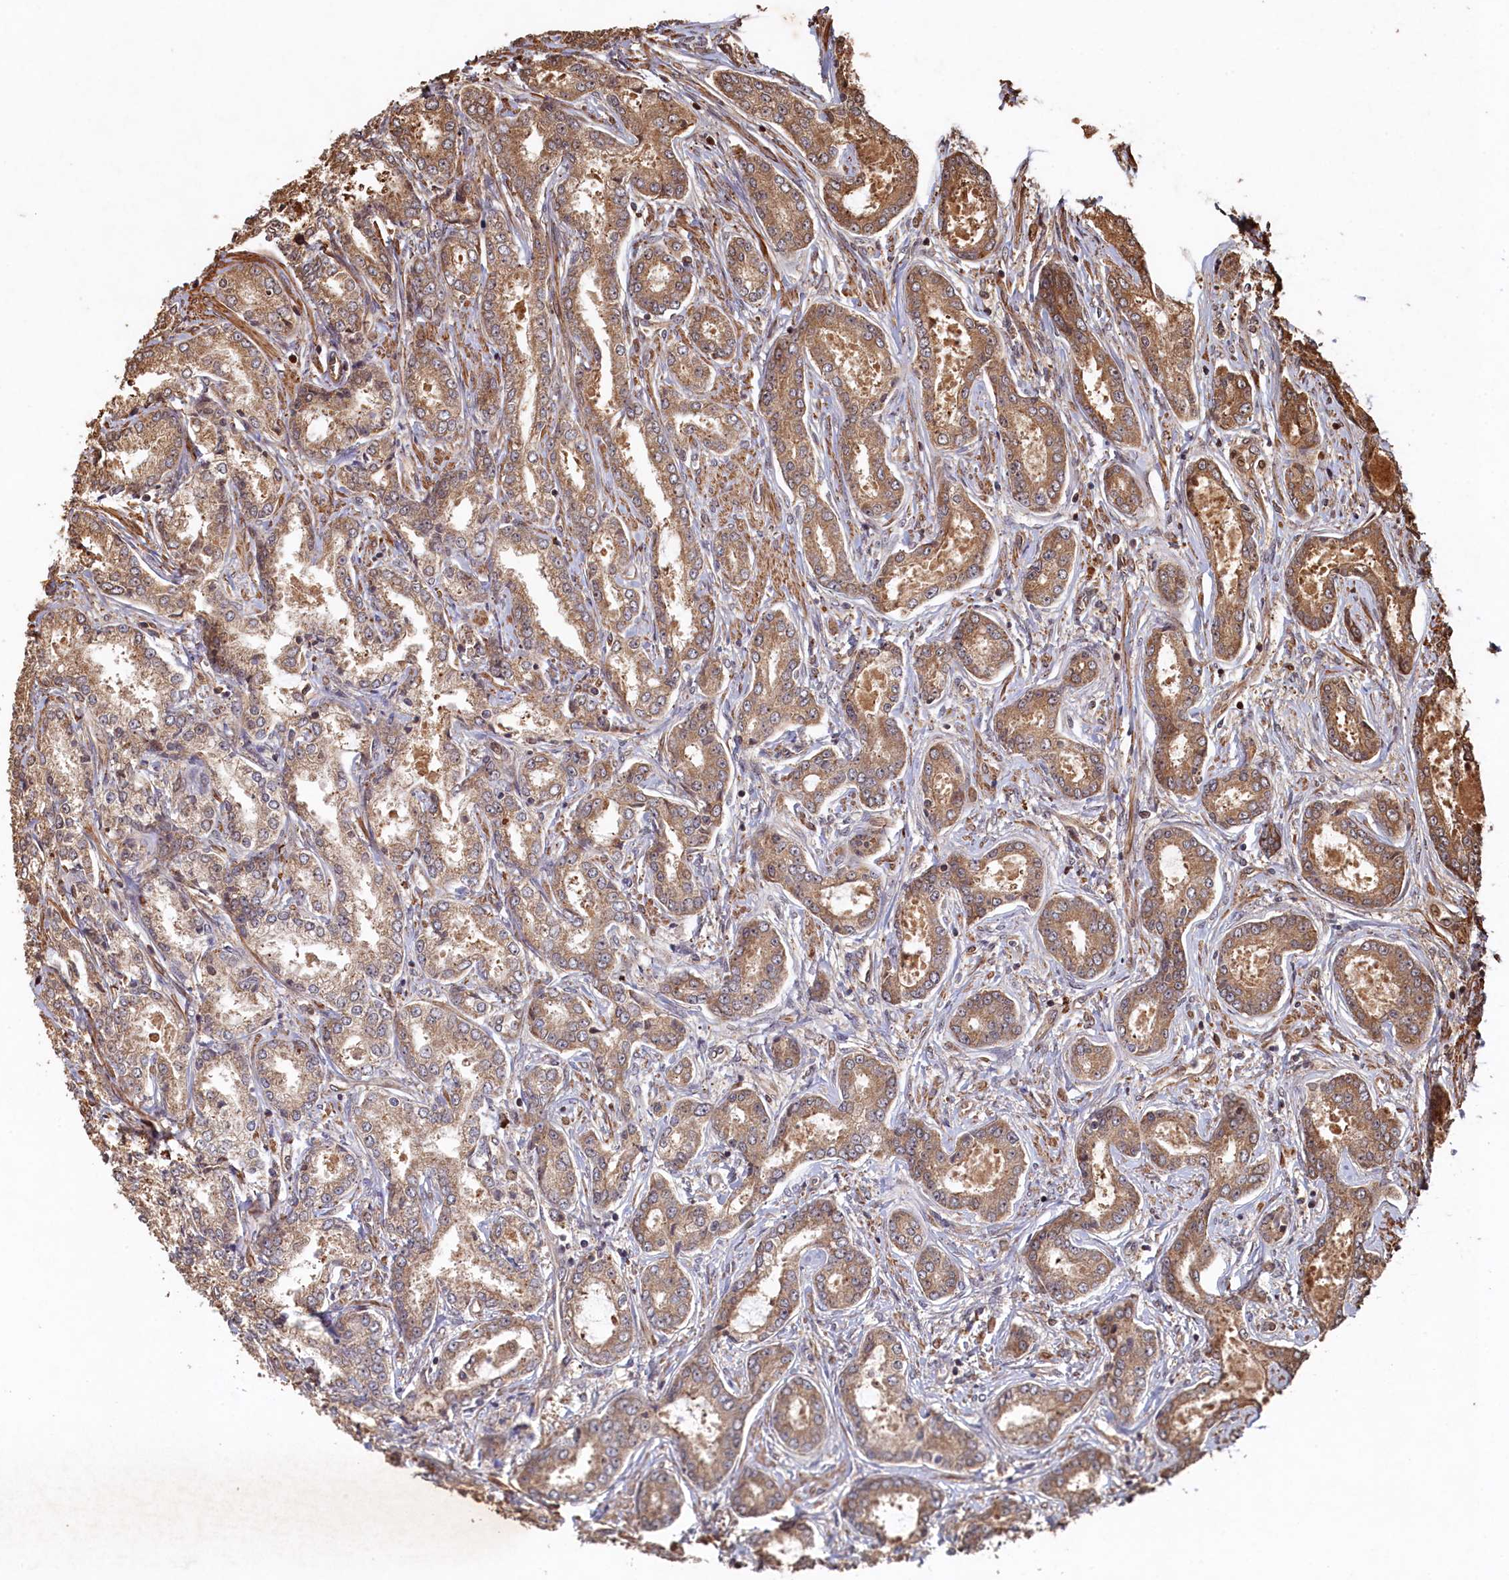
{"staining": {"intensity": "moderate", "quantity": ">75%", "location": "cytoplasmic/membranous"}, "tissue": "prostate cancer", "cell_type": "Tumor cells", "image_type": "cancer", "snomed": [{"axis": "morphology", "description": "Adenocarcinoma, Low grade"}, {"axis": "topography", "description": "Prostate"}], "caption": "Prostate cancer stained with a brown dye shows moderate cytoplasmic/membranous positive positivity in about >75% of tumor cells.", "gene": "PIGN", "patient": {"sex": "male", "age": 68}}